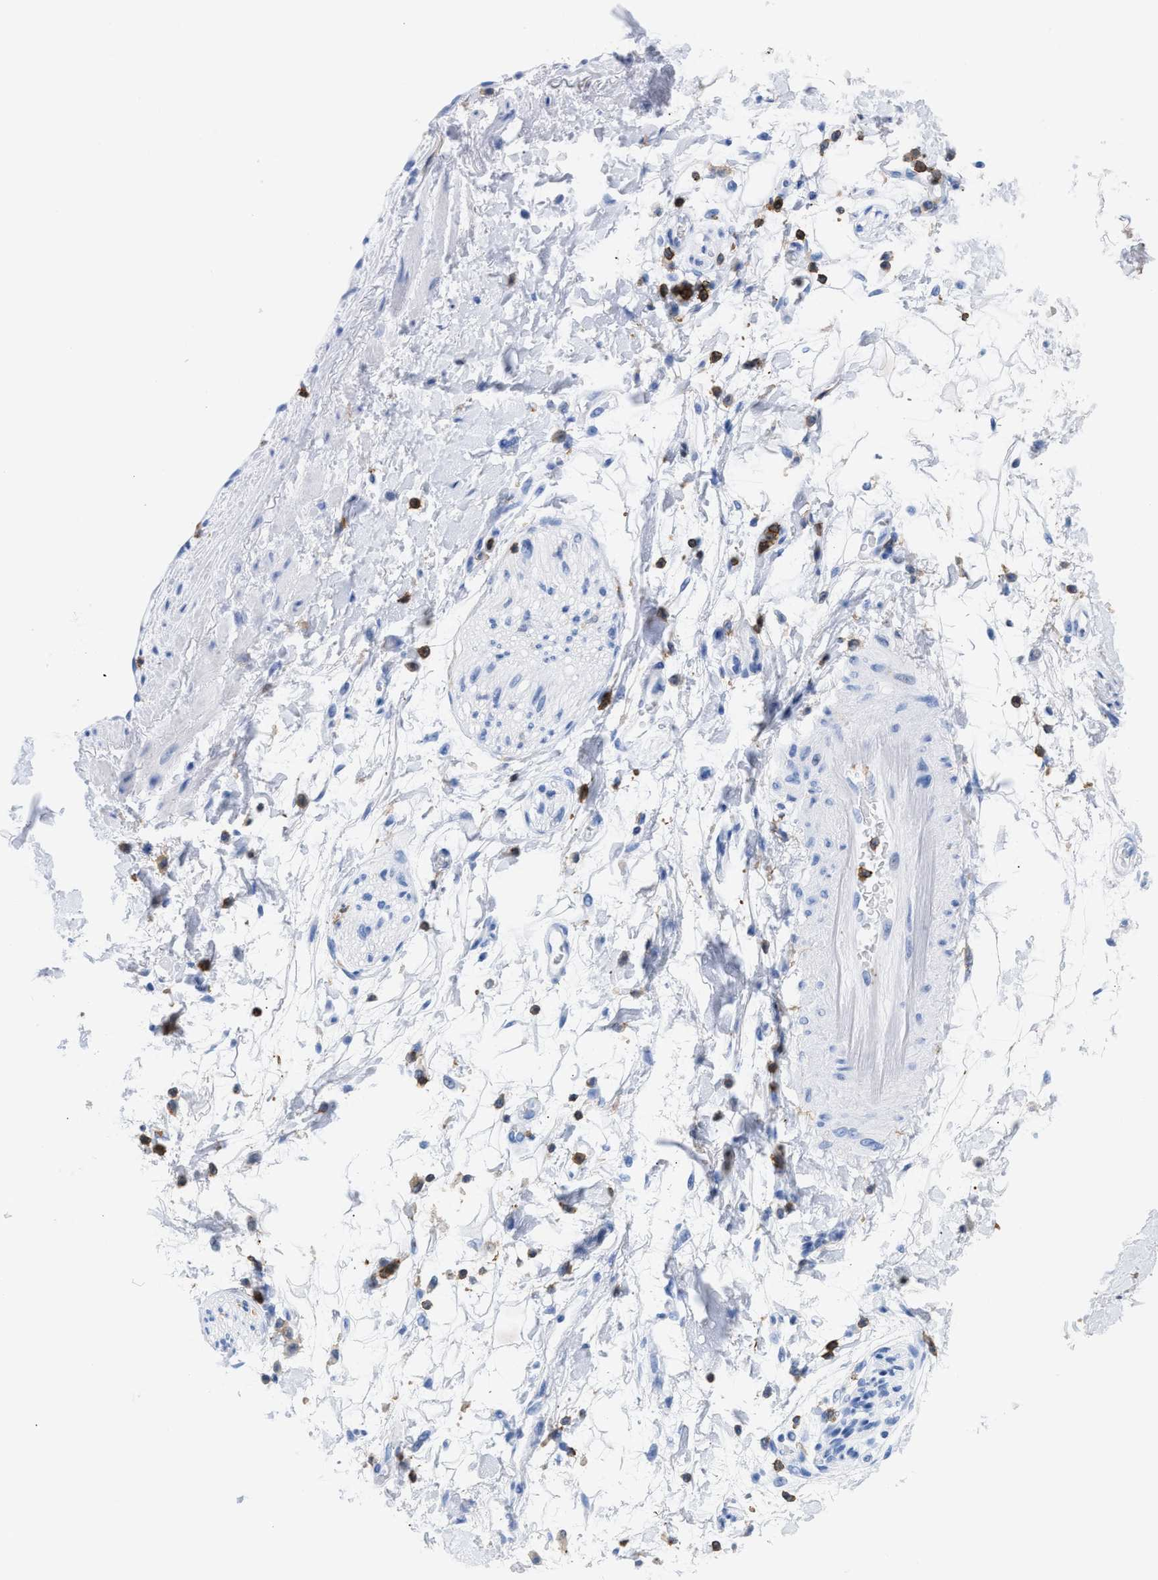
{"staining": {"intensity": "negative", "quantity": "none", "location": "none"}, "tissue": "adipose tissue", "cell_type": "Adipocytes", "image_type": "normal", "snomed": [{"axis": "morphology", "description": "Normal tissue, NOS"}, {"axis": "morphology", "description": "Adenocarcinoma, NOS"}, {"axis": "topography", "description": "Duodenum"}, {"axis": "topography", "description": "Peripheral nerve tissue"}], "caption": "A high-resolution photomicrograph shows immunohistochemistry staining of benign adipose tissue, which reveals no significant positivity in adipocytes. (Brightfield microscopy of DAB immunohistochemistry at high magnification).", "gene": "LCP1", "patient": {"sex": "female", "age": 60}}